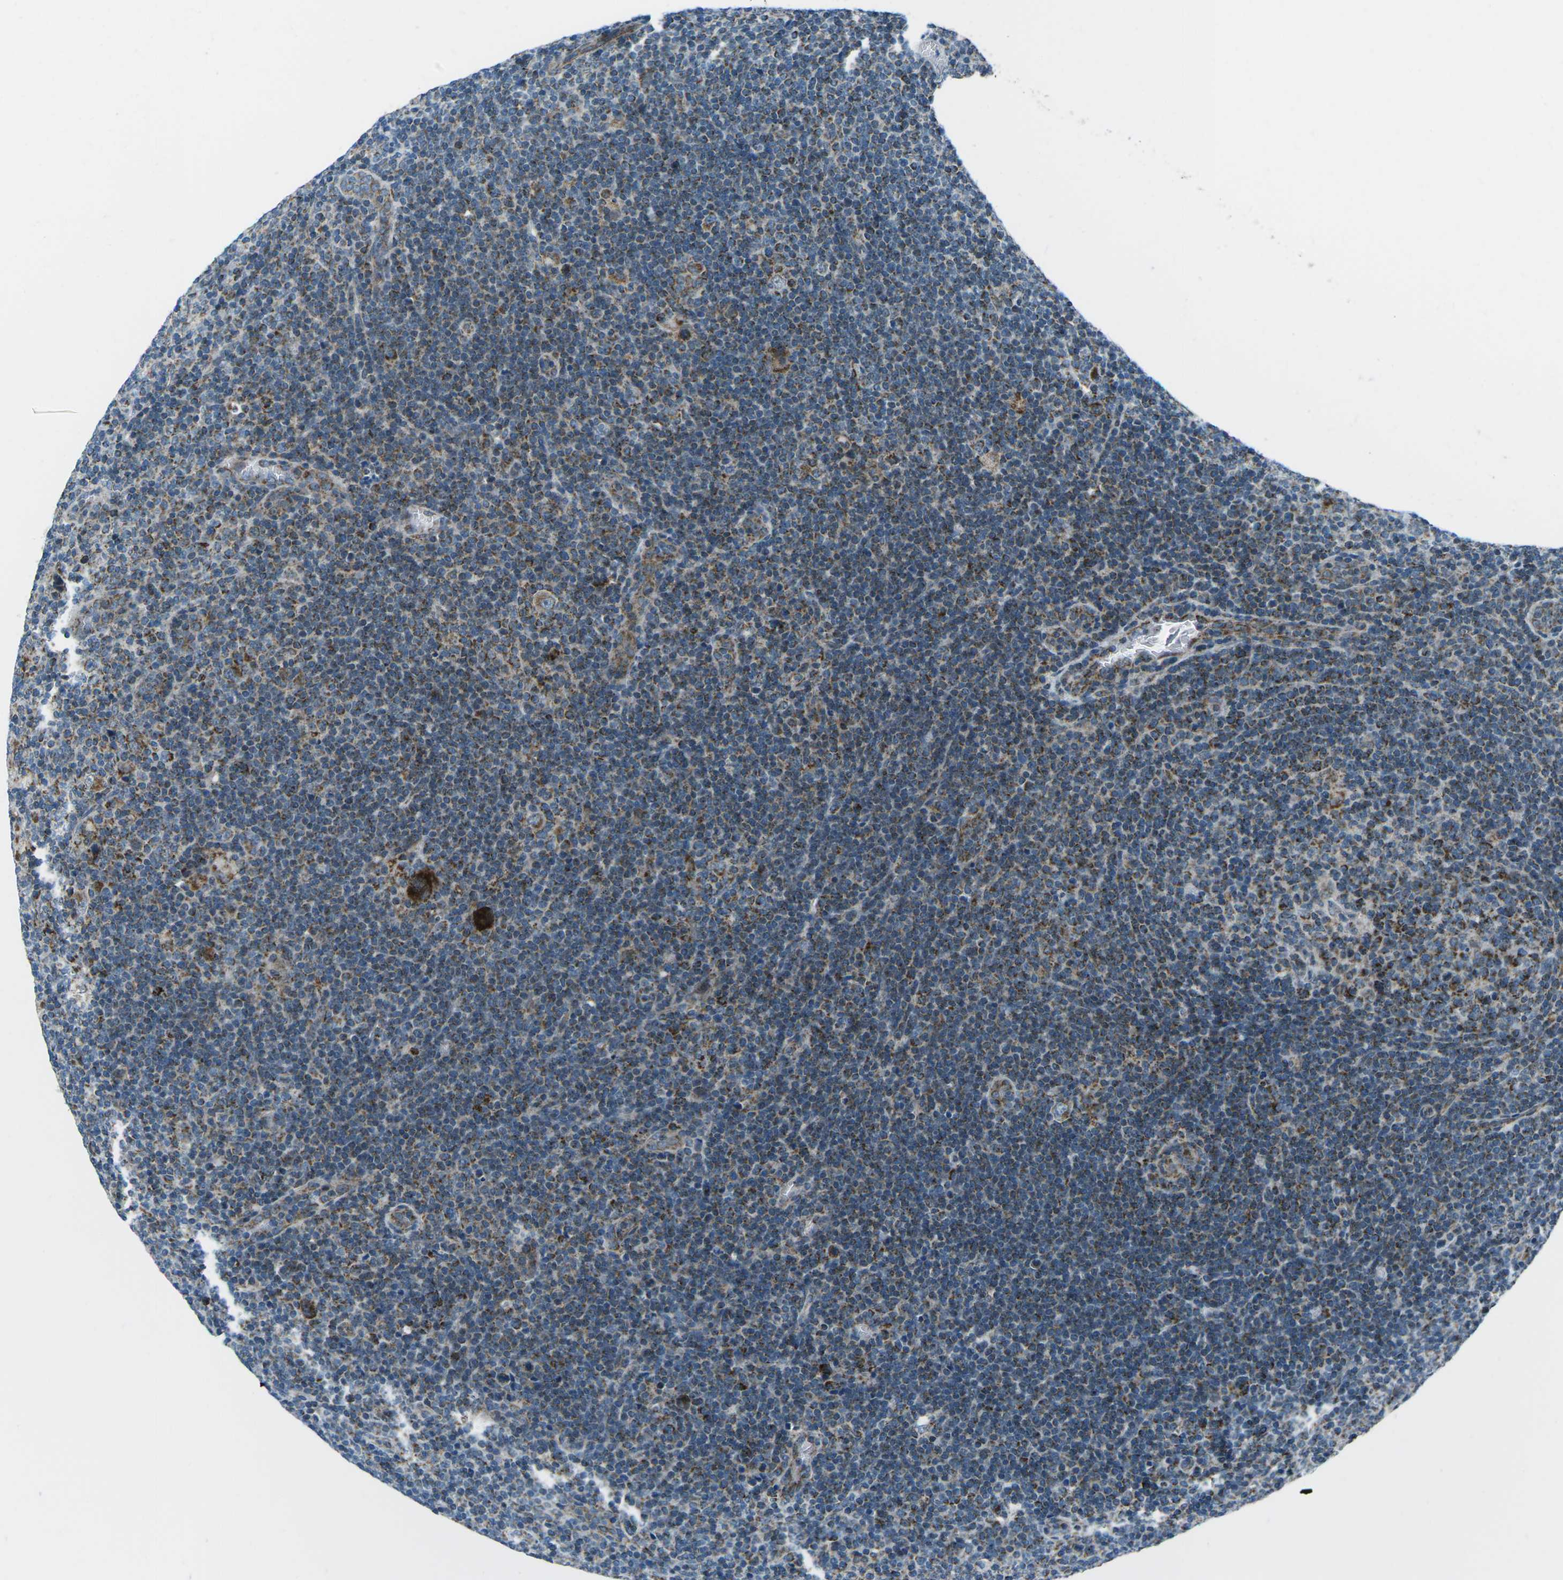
{"staining": {"intensity": "moderate", "quantity": "25%-75%", "location": "cytoplasmic/membranous"}, "tissue": "lymphoma", "cell_type": "Tumor cells", "image_type": "cancer", "snomed": [{"axis": "morphology", "description": "Hodgkin's disease, NOS"}, {"axis": "topography", "description": "Lymph node"}], "caption": "About 25%-75% of tumor cells in Hodgkin's disease display moderate cytoplasmic/membranous protein positivity as visualized by brown immunohistochemical staining.", "gene": "RFESD", "patient": {"sex": "female", "age": 57}}